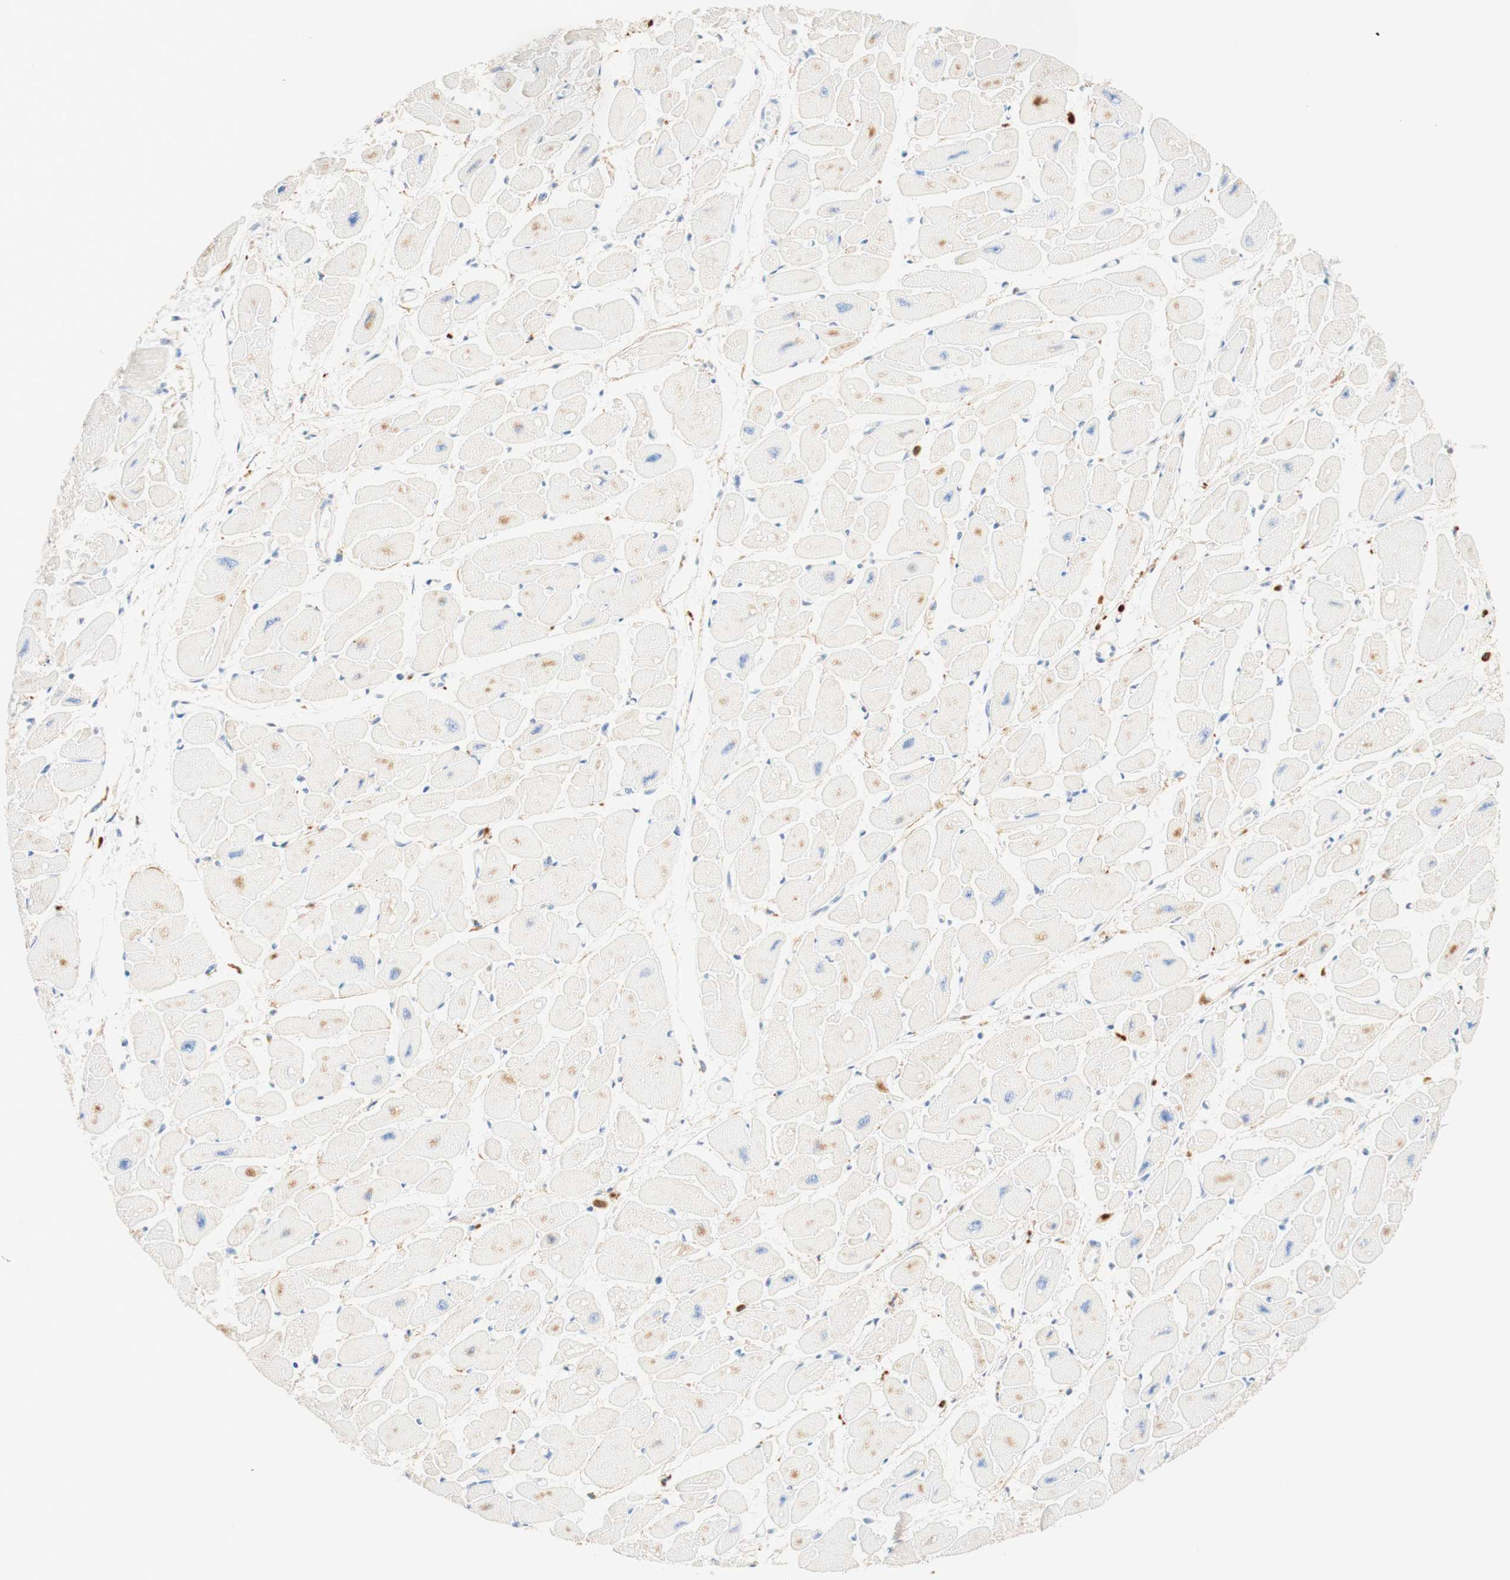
{"staining": {"intensity": "weak", "quantity": "25%-75%", "location": "cytoplasmic/membranous"}, "tissue": "heart muscle", "cell_type": "Cardiomyocytes", "image_type": "normal", "snomed": [{"axis": "morphology", "description": "Normal tissue, NOS"}, {"axis": "topography", "description": "Heart"}], "caption": "Immunohistochemistry (IHC) photomicrograph of benign human heart muscle stained for a protein (brown), which shows low levels of weak cytoplasmic/membranous expression in about 25%-75% of cardiomyocytes.", "gene": "CD63", "patient": {"sex": "female", "age": 54}}